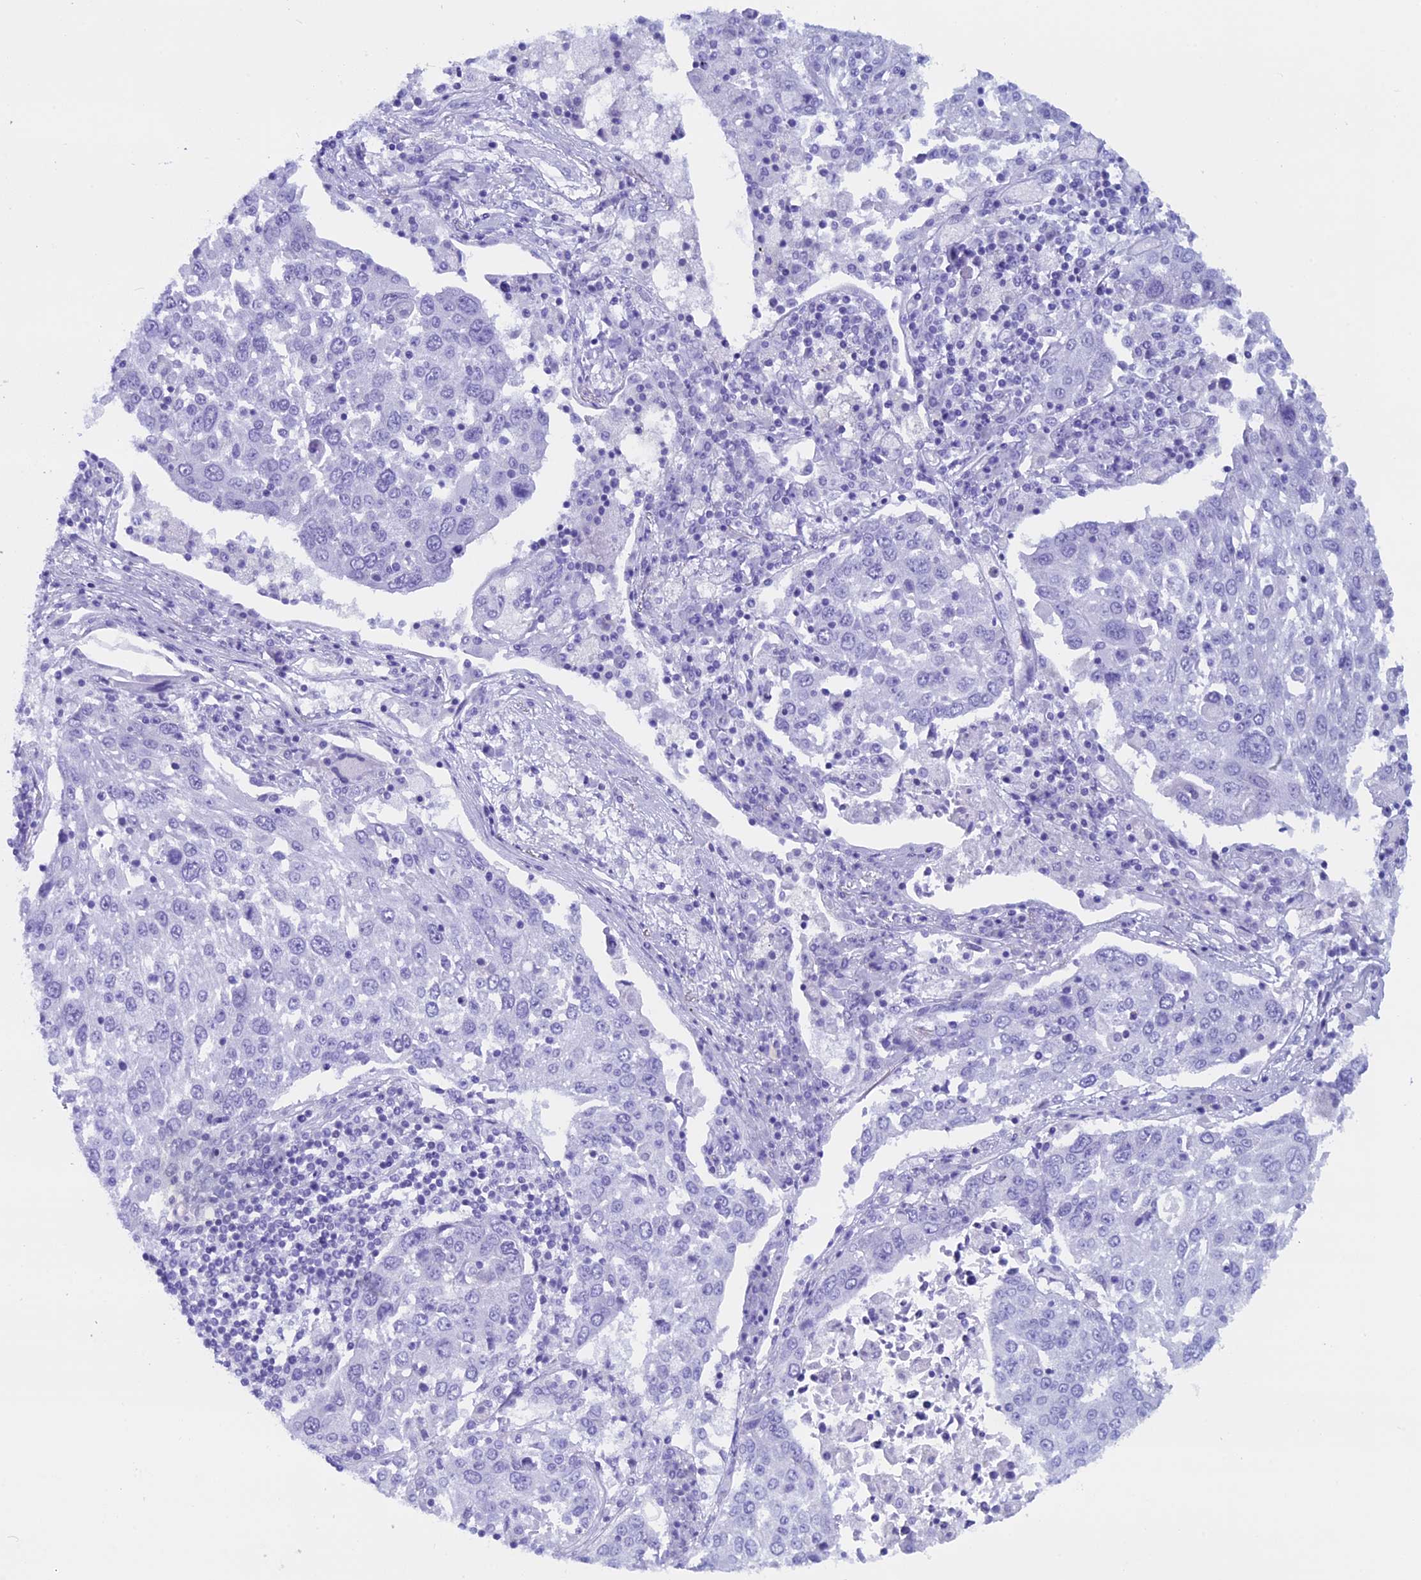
{"staining": {"intensity": "negative", "quantity": "none", "location": "none"}, "tissue": "lung cancer", "cell_type": "Tumor cells", "image_type": "cancer", "snomed": [{"axis": "morphology", "description": "Squamous cell carcinoma, NOS"}, {"axis": "topography", "description": "Lung"}], "caption": "Tumor cells show no significant staining in squamous cell carcinoma (lung).", "gene": "FAM169A", "patient": {"sex": "male", "age": 65}}